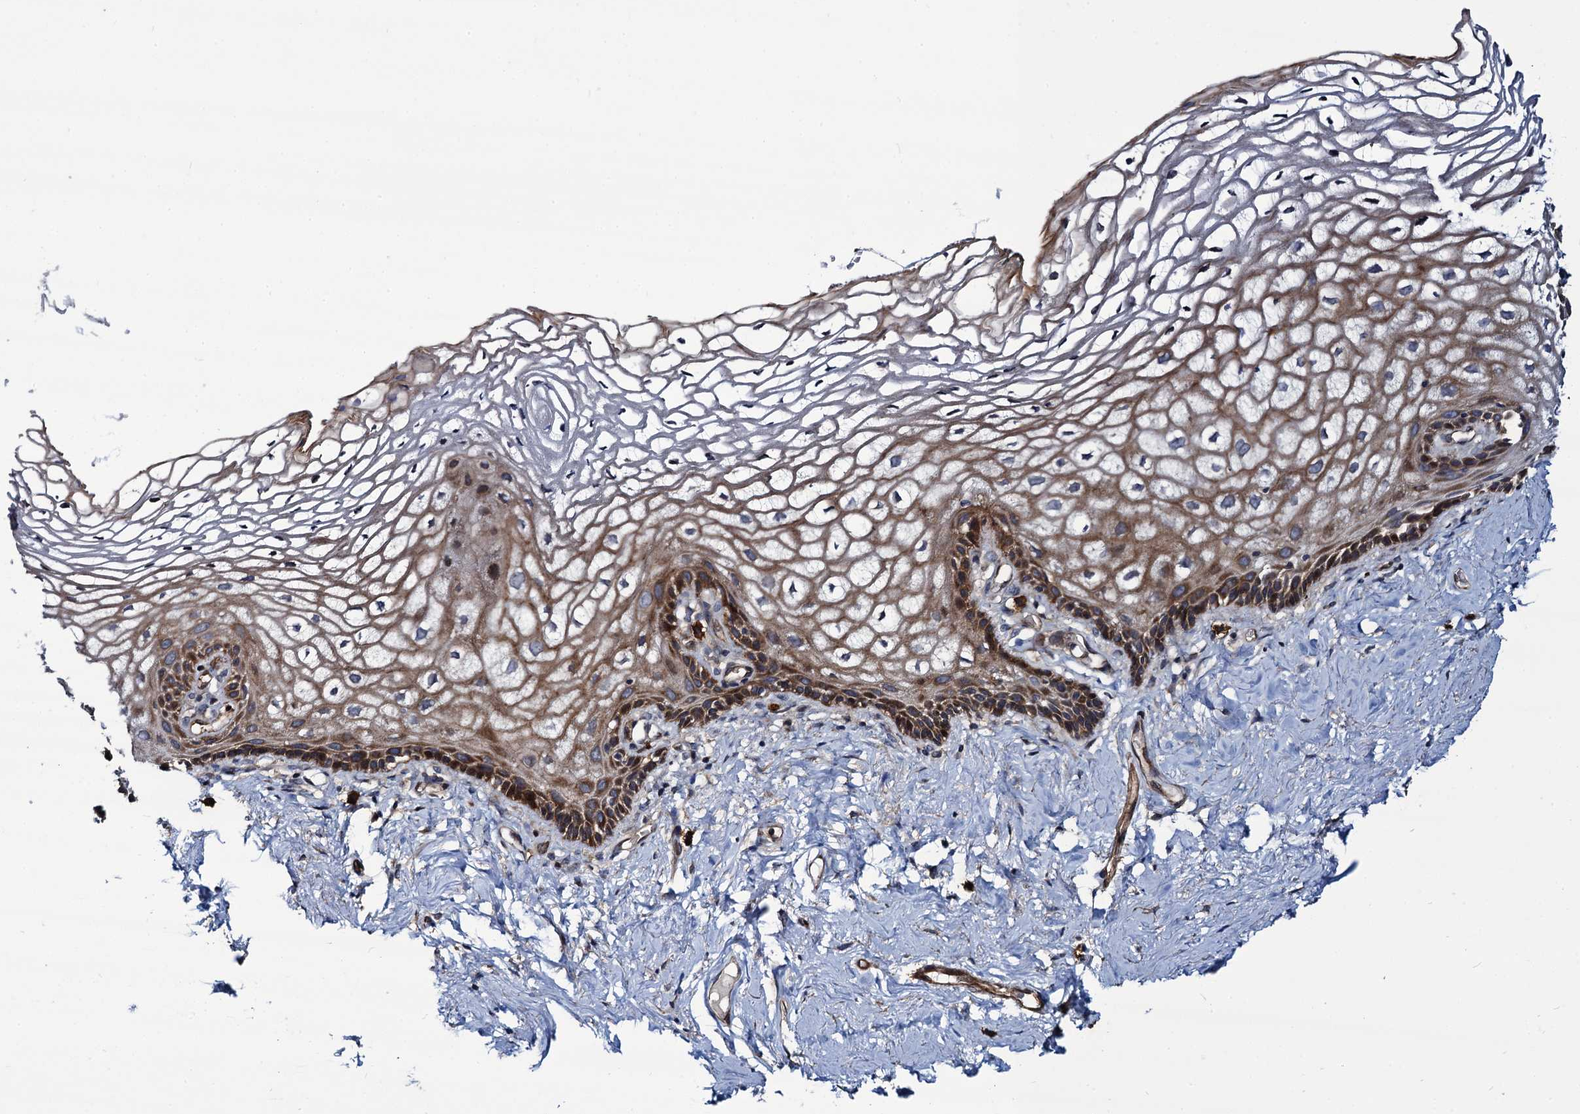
{"staining": {"intensity": "moderate", "quantity": "25%-75%", "location": "cytoplasmic/membranous"}, "tissue": "vagina", "cell_type": "Squamous epithelial cells", "image_type": "normal", "snomed": [{"axis": "morphology", "description": "Normal tissue, NOS"}, {"axis": "morphology", "description": "Adenocarcinoma, NOS"}, {"axis": "topography", "description": "Rectum"}, {"axis": "topography", "description": "Vagina"}], "caption": "Vagina was stained to show a protein in brown. There is medium levels of moderate cytoplasmic/membranous expression in about 25%-75% of squamous epithelial cells. The staining was performed using DAB, with brown indicating positive protein expression. Nuclei are stained blue with hematoxylin.", "gene": "KXD1", "patient": {"sex": "female", "age": 71}}